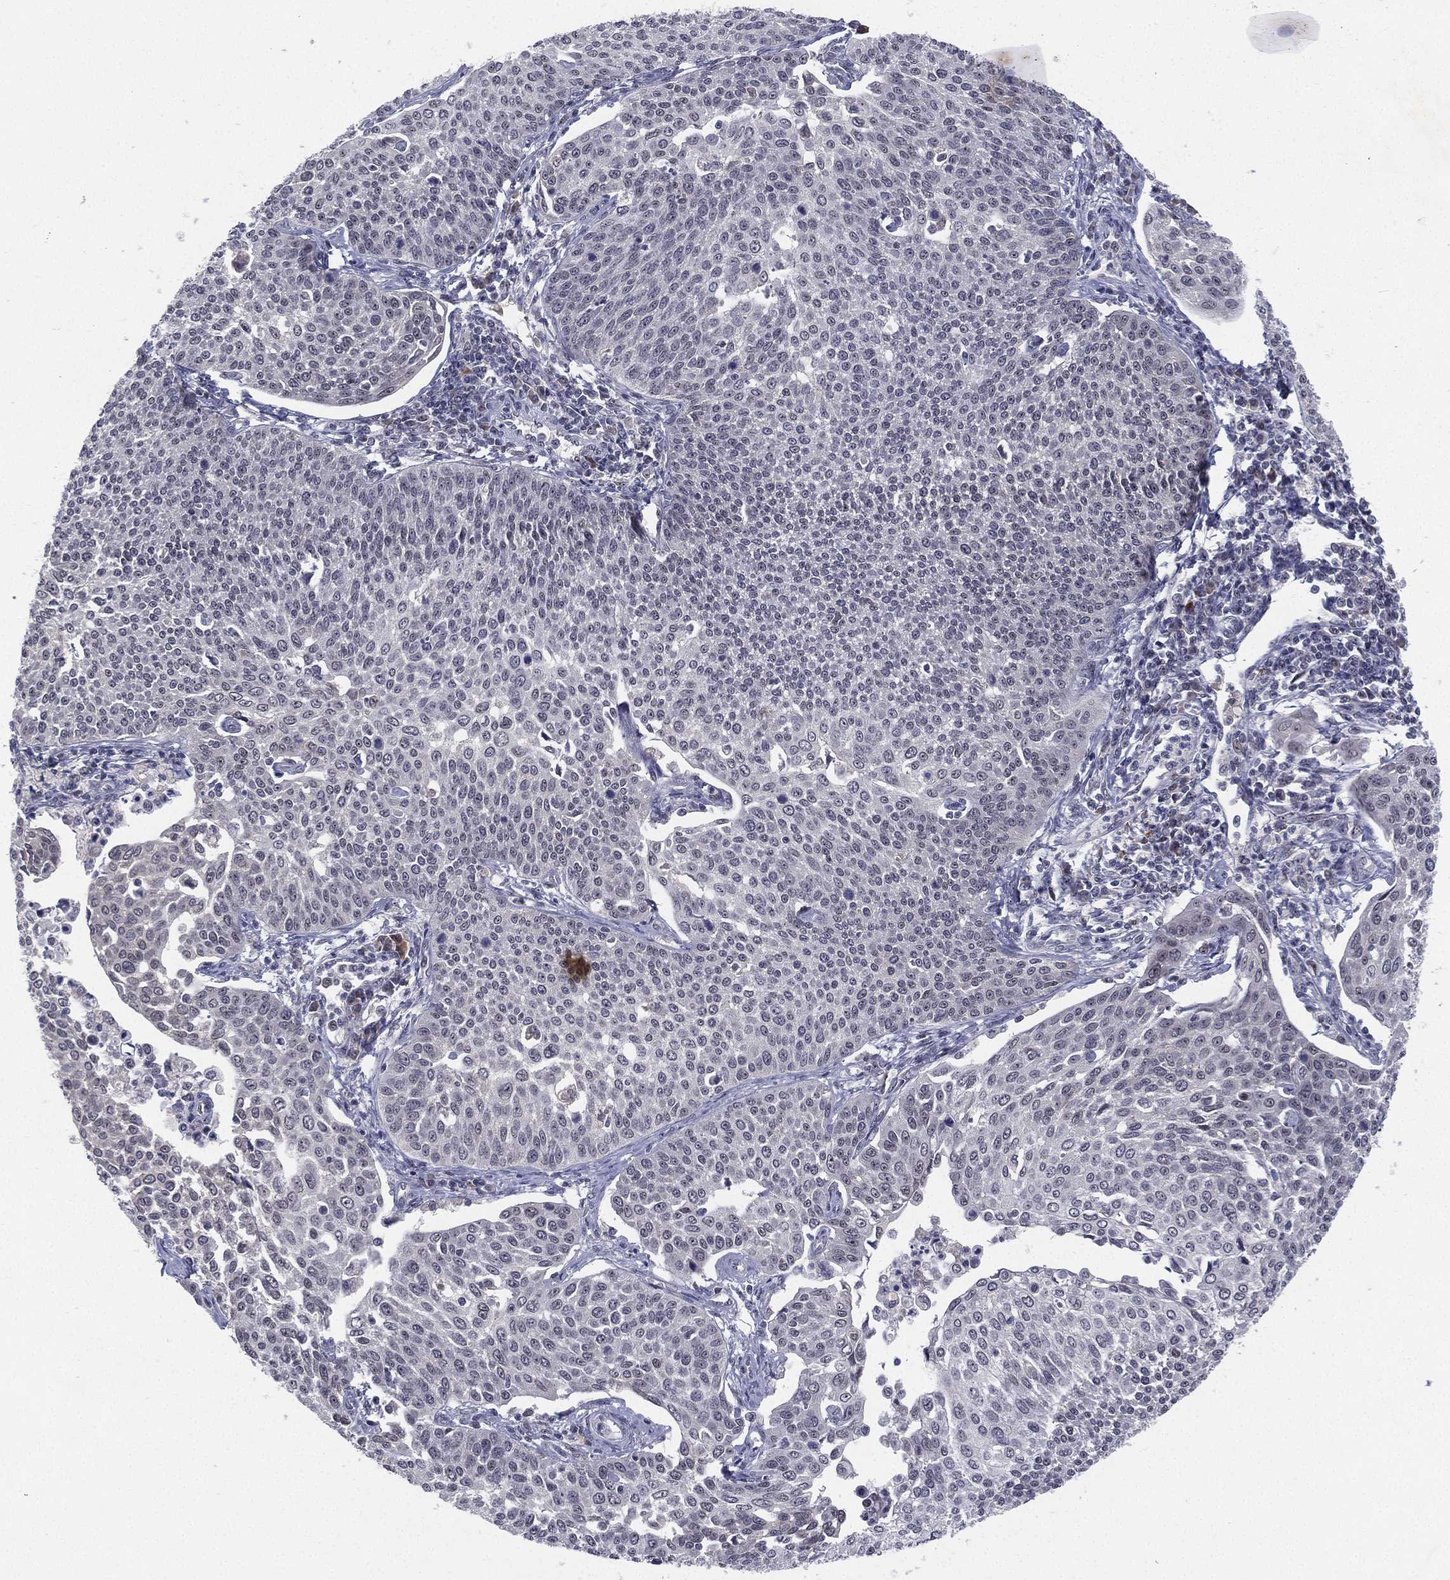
{"staining": {"intensity": "negative", "quantity": "none", "location": "none"}, "tissue": "cervical cancer", "cell_type": "Tumor cells", "image_type": "cancer", "snomed": [{"axis": "morphology", "description": "Squamous cell carcinoma, NOS"}, {"axis": "topography", "description": "Cervix"}], "caption": "There is no significant positivity in tumor cells of cervical cancer (squamous cell carcinoma).", "gene": "MS4A8", "patient": {"sex": "female", "age": 34}}